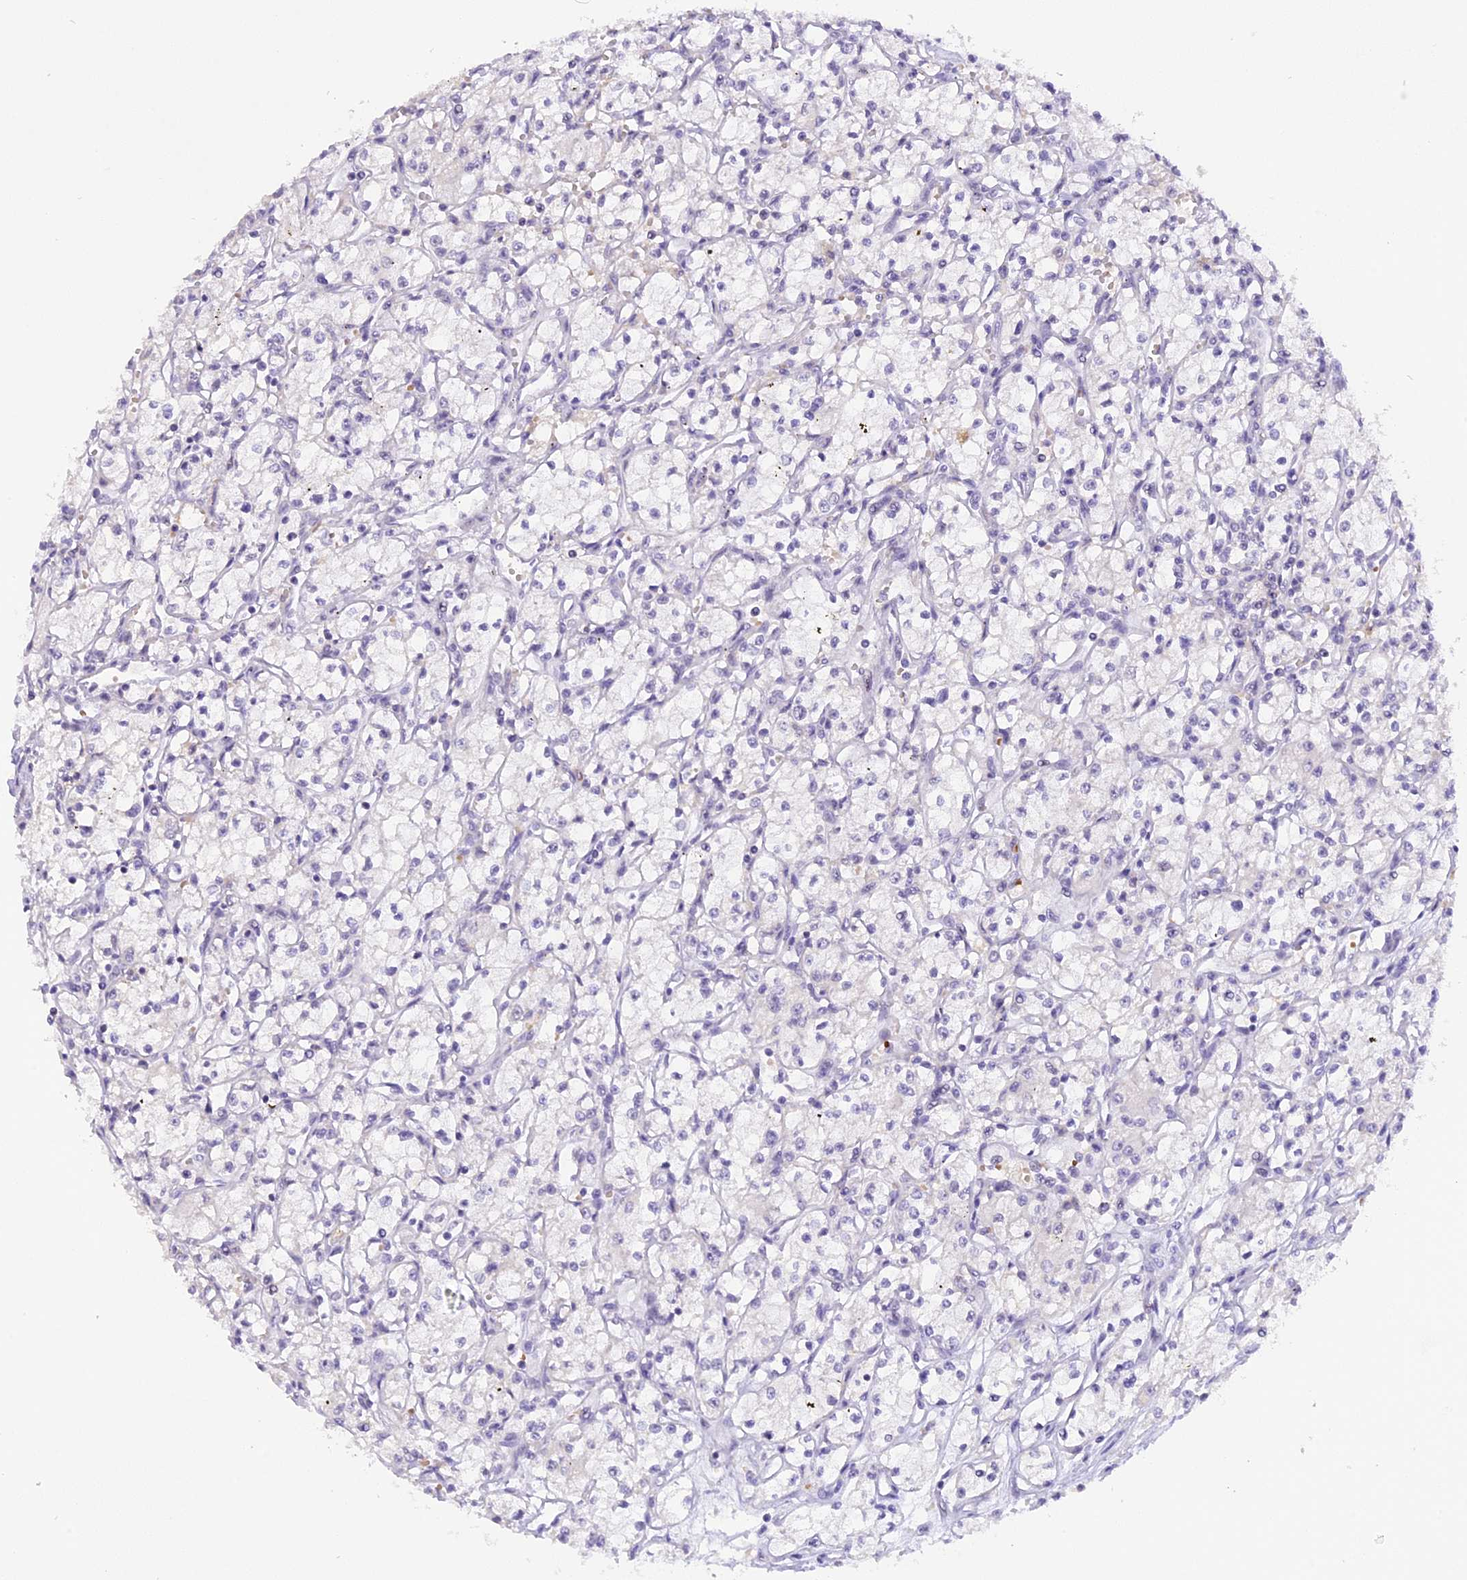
{"staining": {"intensity": "negative", "quantity": "none", "location": "none"}, "tissue": "renal cancer", "cell_type": "Tumor cells", "image_type": "cancer", "snomed": [{"axis": "morphology", "description": "Adenocarcinoma, NOS"}, {"axis": "topography", "description": "Kidney"}], "caption": "This is an IHC micrograph of renal adenocarcinoma. There is no staining in tumor cells.", "gene": "AHSP", "patient": {"sex": "male", "age": 59}}